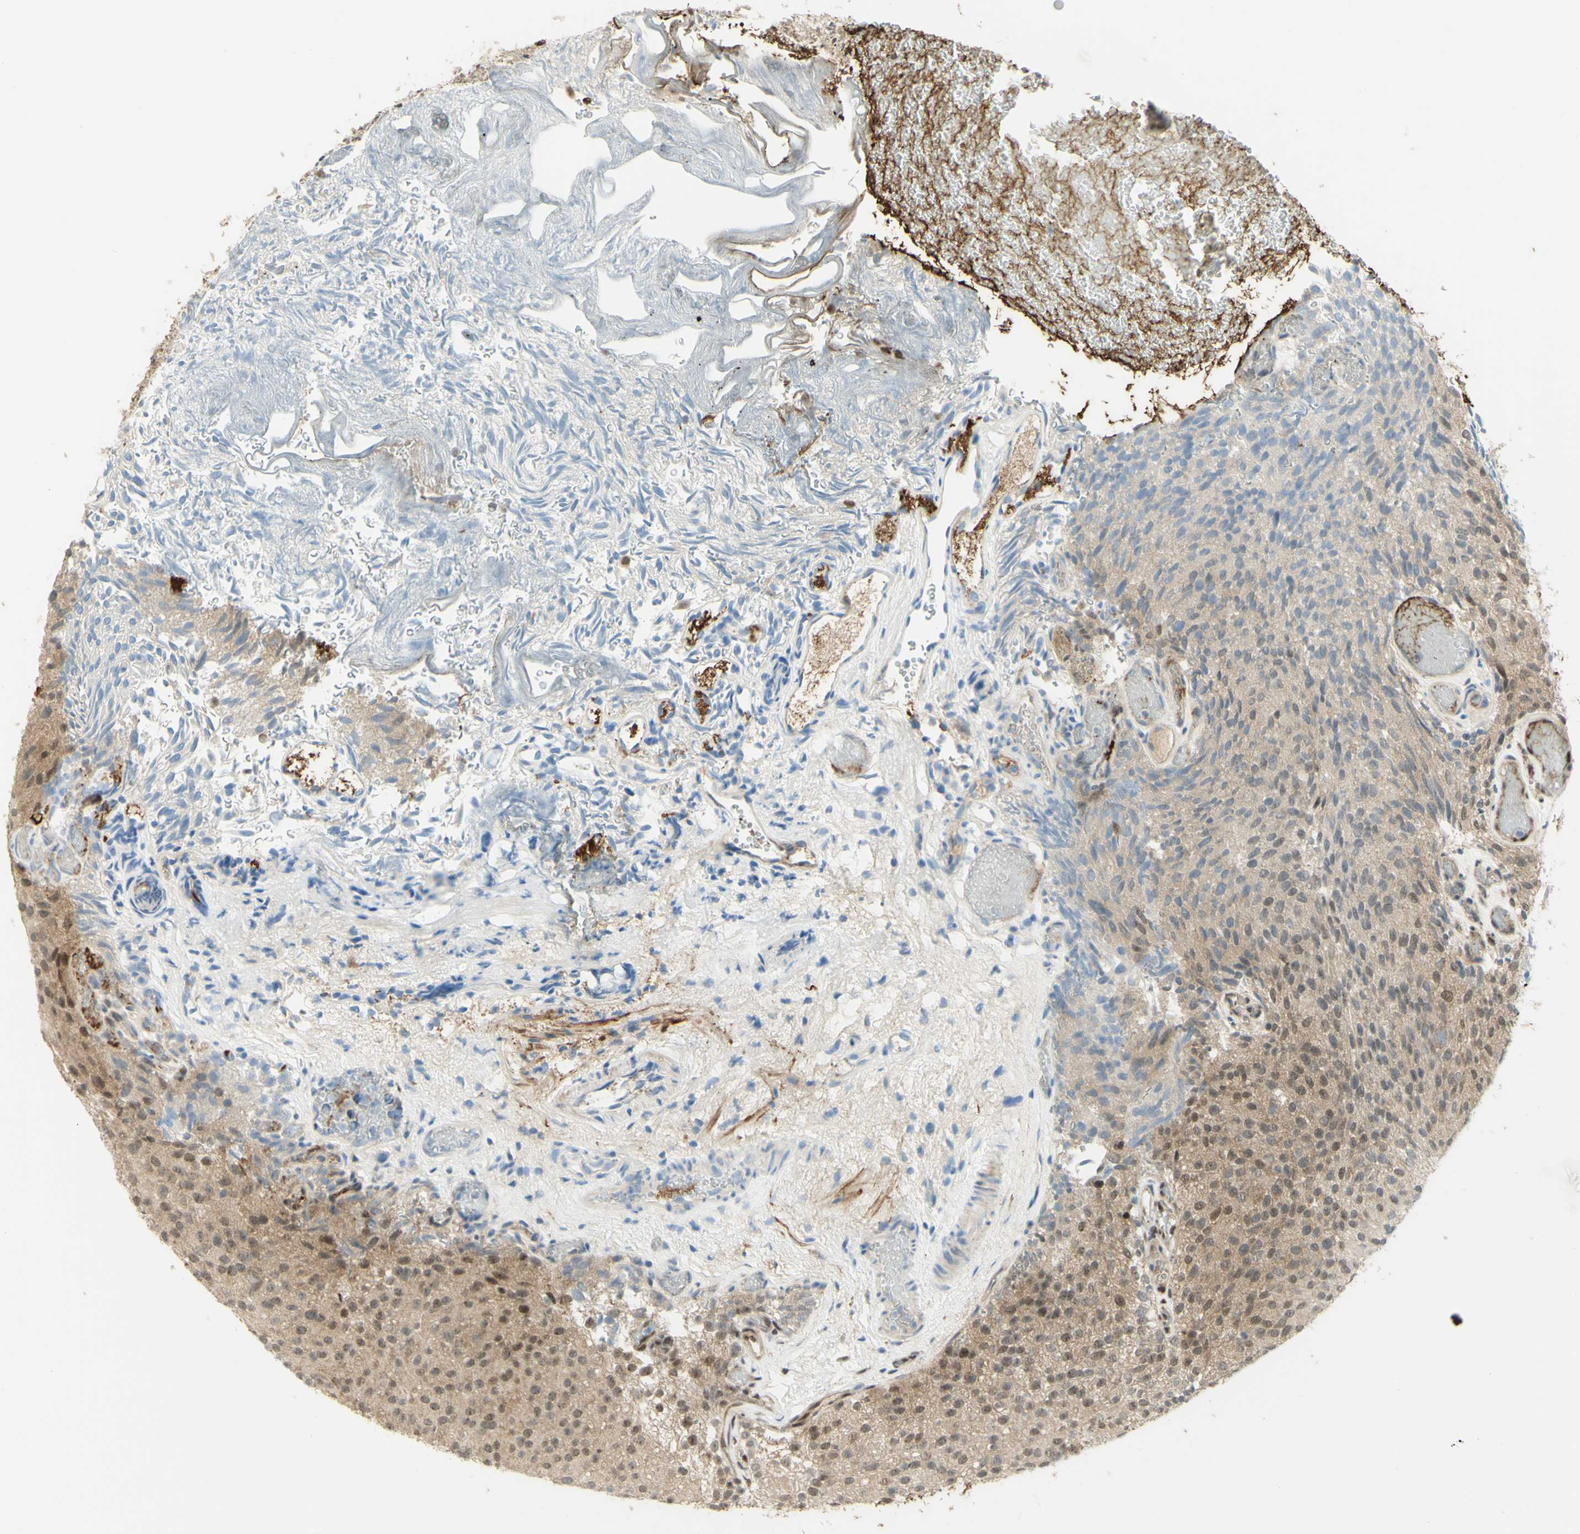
{"staining": {"intensity": "strong", "quantity": ">75%", "location": "cytoplasmic/membranous,nuclear"}, "tissue": "urothelial cancer", "cell_type": "Tumor cells", "image_type": "cancer", "snomed": [{"axis": "morphology", "description": "Urothelial carcinoma, Low grade"}, {"axis": "topography", "description": "Urinary bladder"}], "caption": "IHC photomicrograph of urothelial cancer stained for a protein (brown), which shows high levels of strong cytoplasmic/membranous and nuclear positivity in approximately >75% of tumor cells.", "gene": "DDX1", "patient": {"sex": "male", "age": 78}}